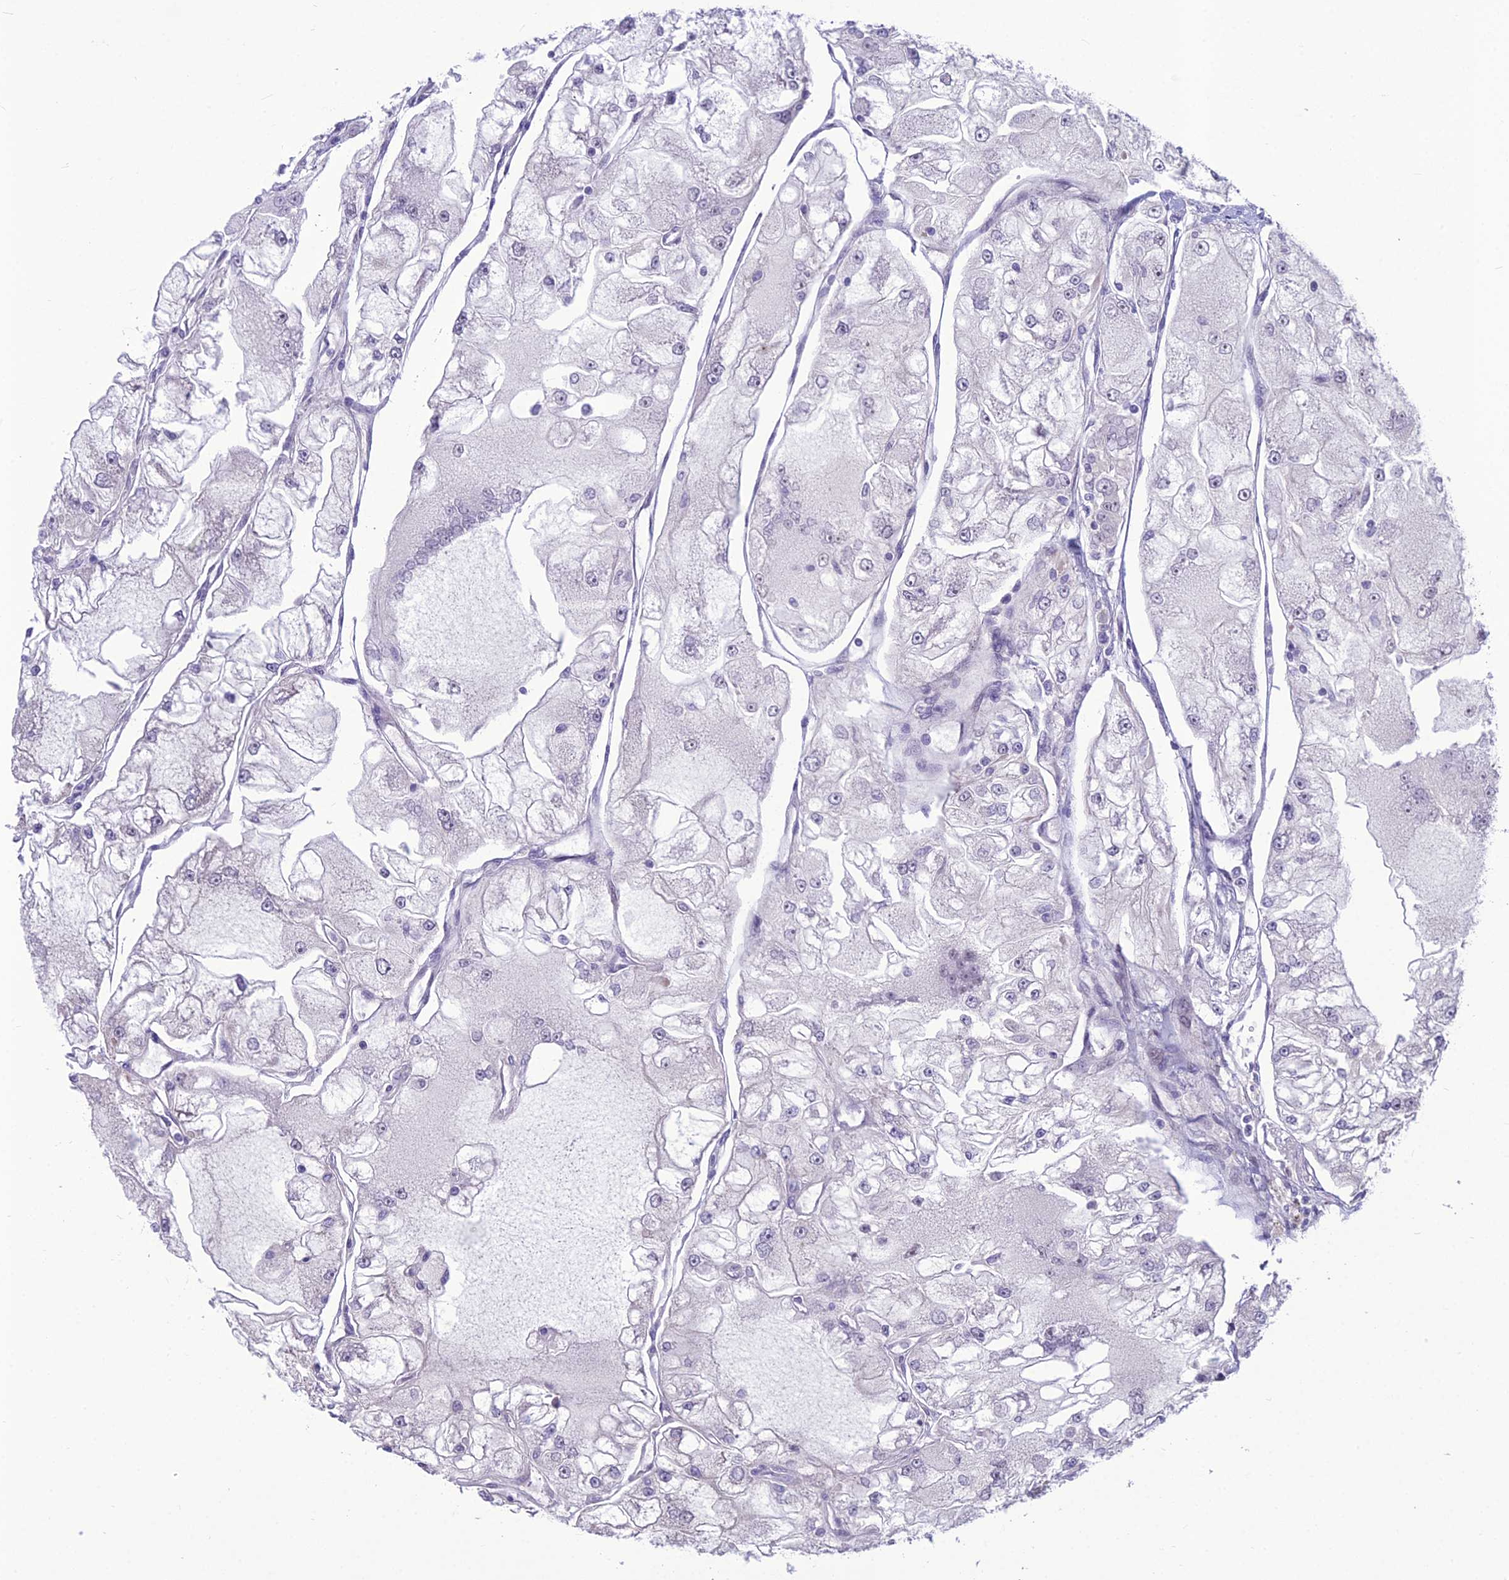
{"staining": {"intensity": "negative", "quantity": "none", "location": "none"}, "tissue": "renal cancer", "cell_type": "Tumor cells", "image_type": "cancer", "snomed": [{"axis": "morphology", "description": "Adenocarcinoma, NOS"}, {"axis": "topography", "description": "Kidney"}], "caption": "A photomicrograph of renal adenocarcinoma stained for a protein exhibits no brown staining in tumor cells.", "gene": "FBRS", "patient": {"sex": "female", "age": 72}}